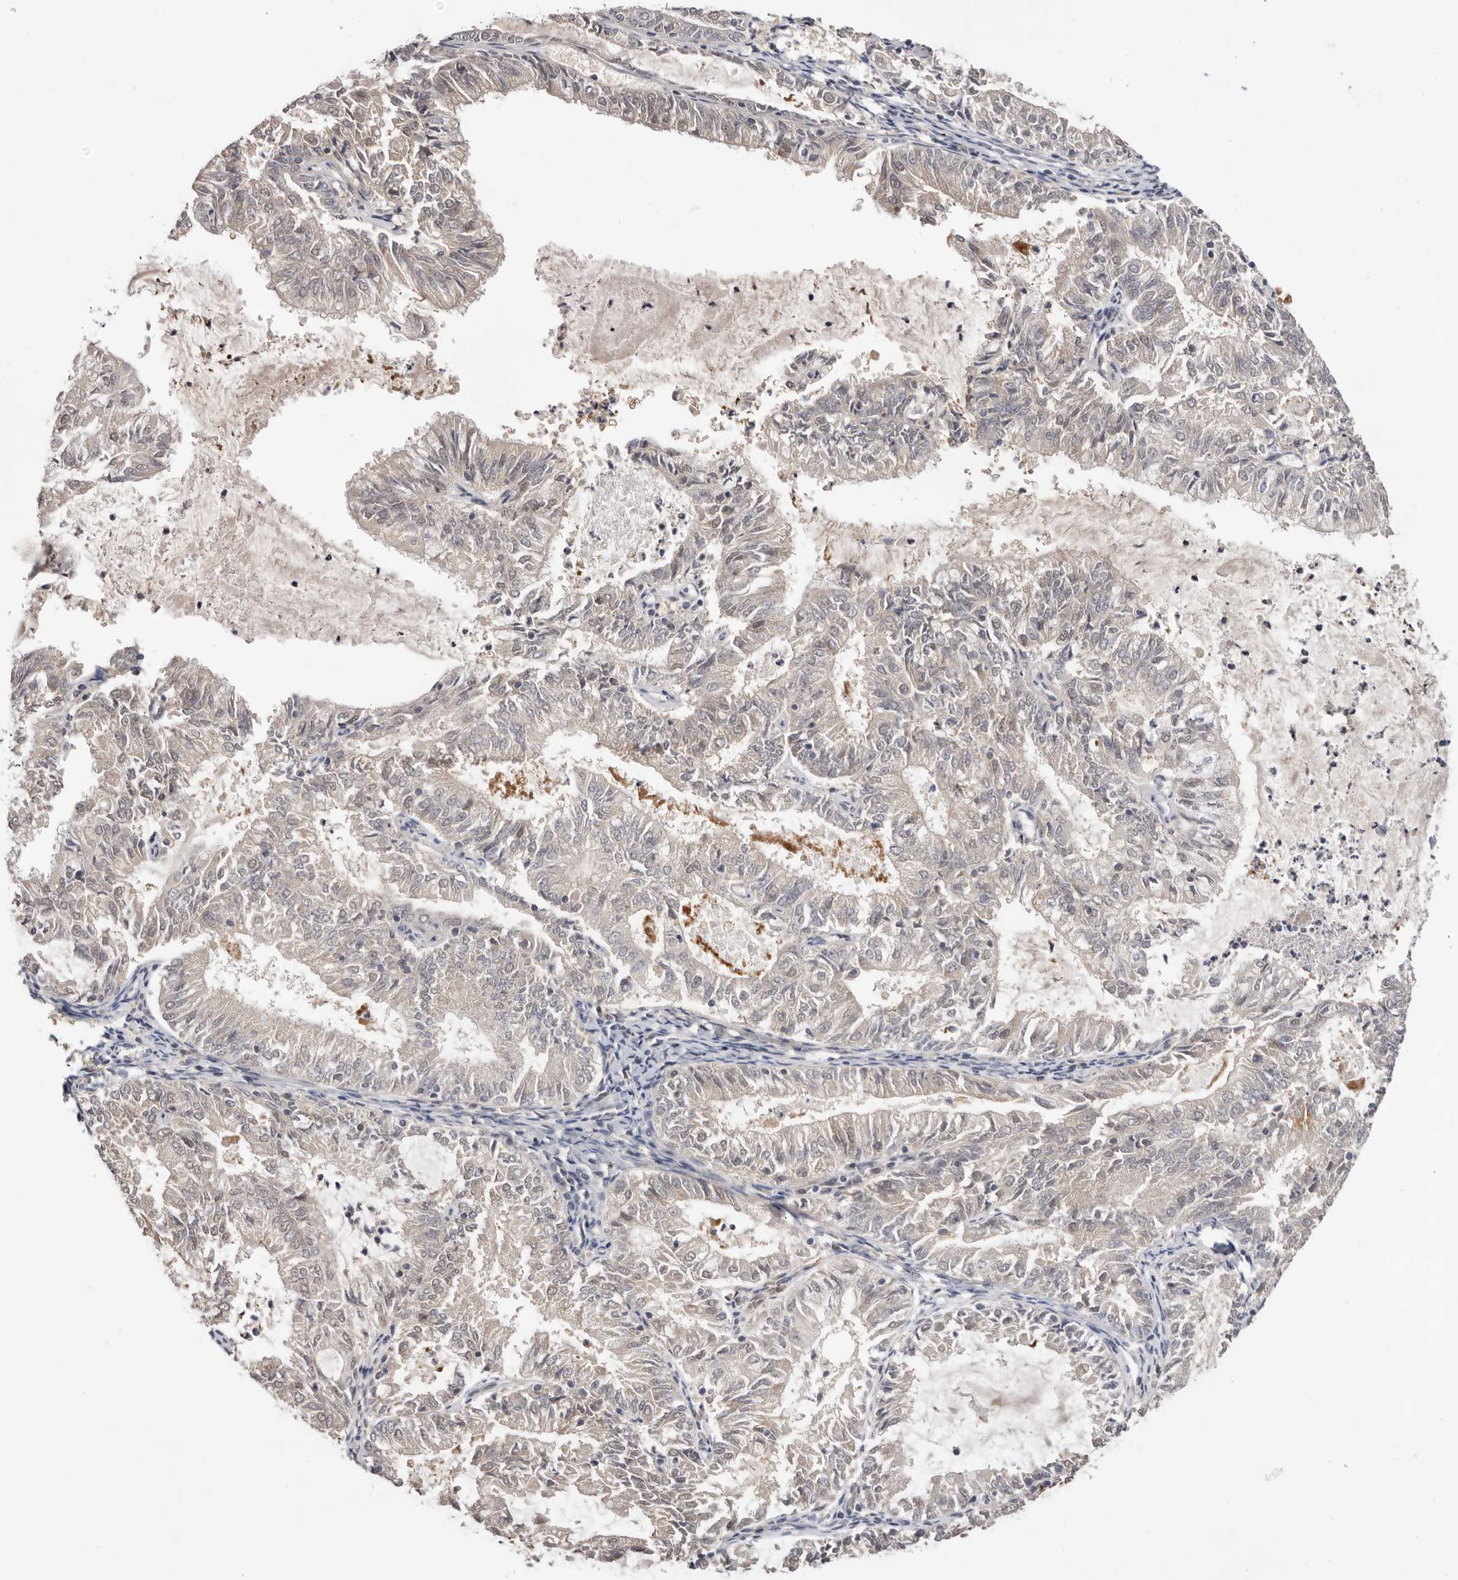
{"staining": {"intensity": "negative", "quantity": "none", "location": "none"}, "tissue": "endometrial cancer", "cell_type": "Tumor cells", "image_type": "cancer", "snomed": [{"axis": "morphology", "description": "Adenocarcinoma, NOS"}, {"axis": "topography", "description": "Endometrium"}], "caption": "Immunohistochemical staining of endometrial cancer shows no significant staining in tumor cells.", "gene": "DOP1A", "patient": {"sex": "female", "age": 57}}